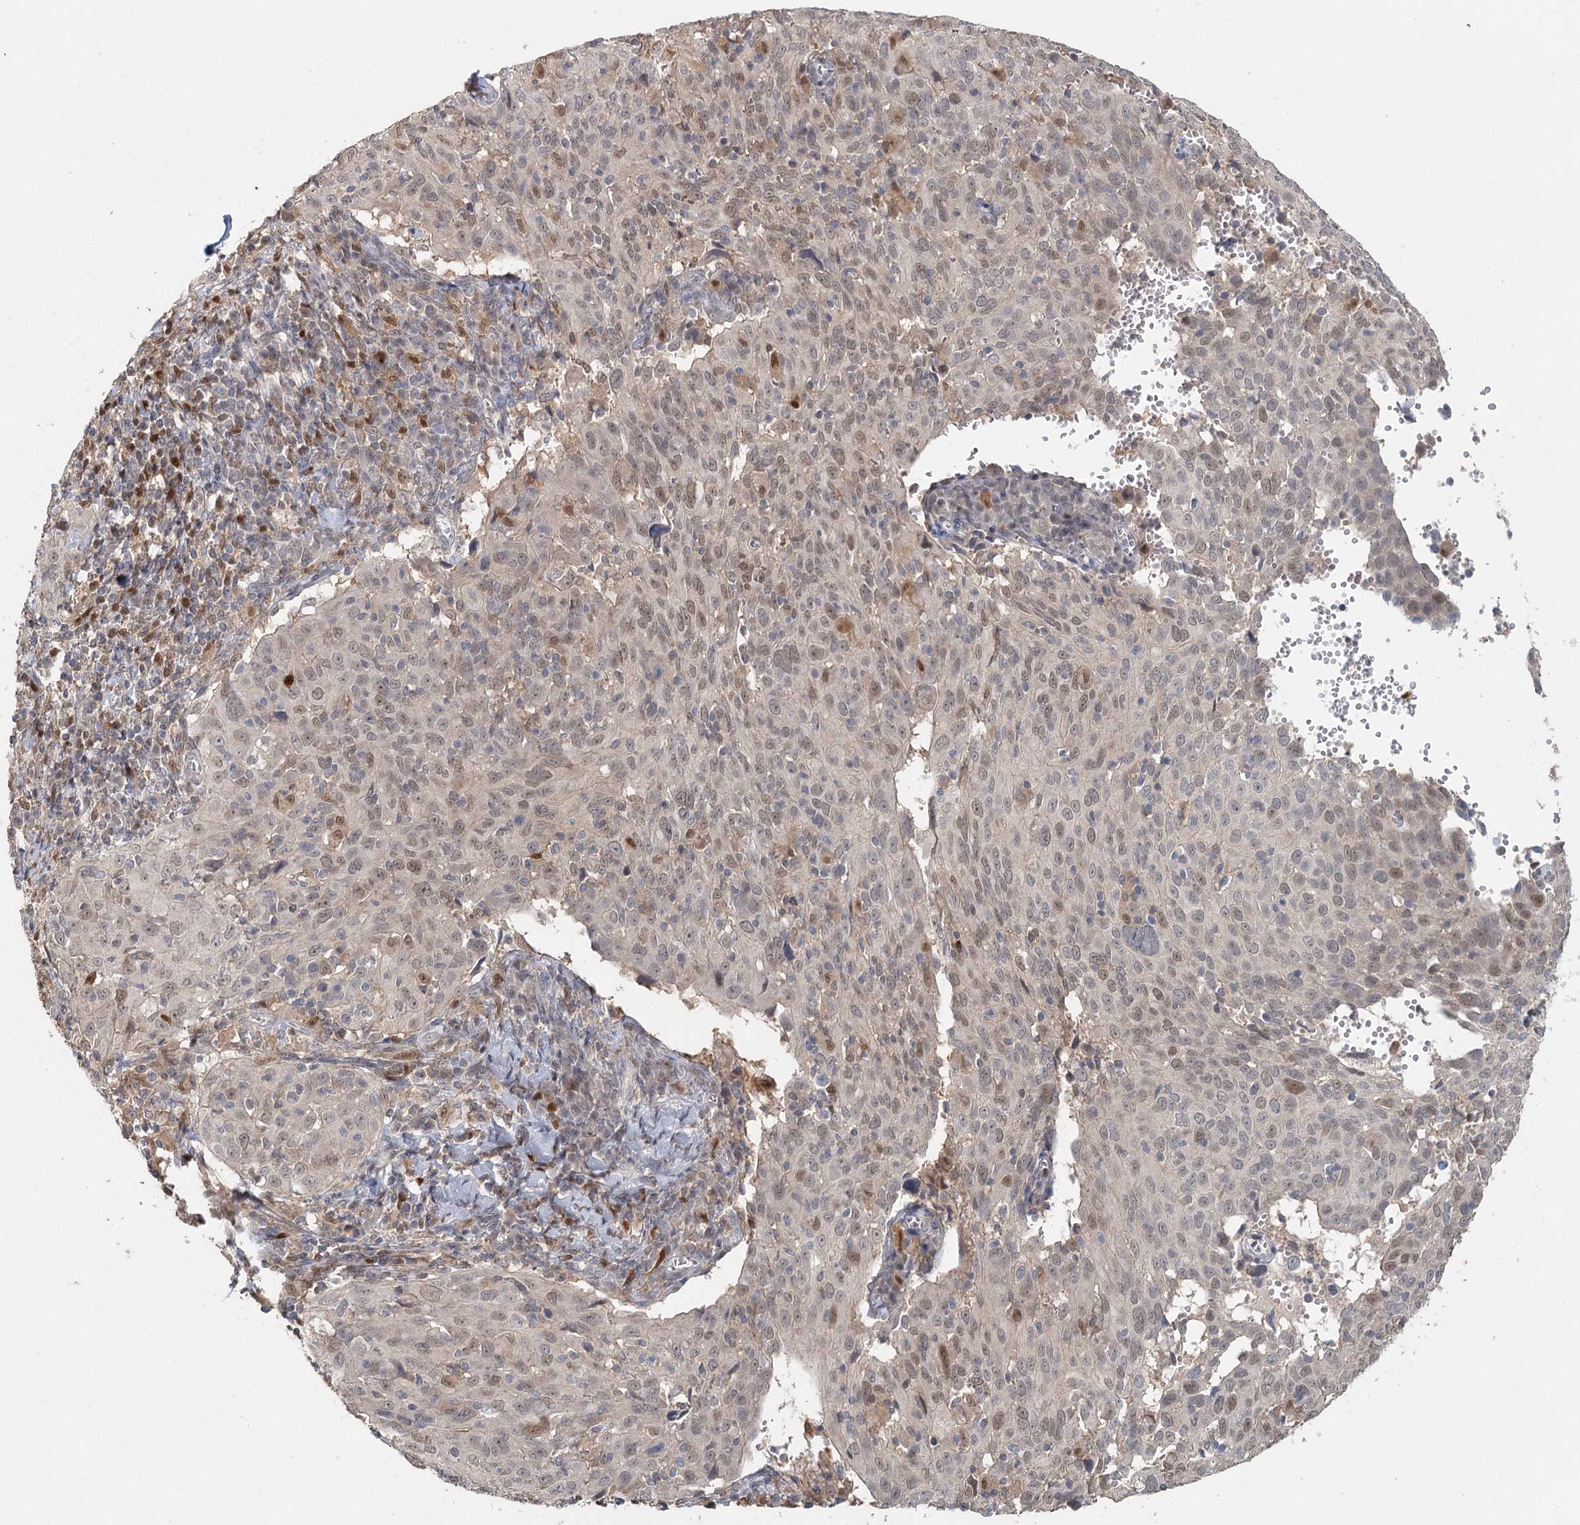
{"staining": {"intensity": "weak", "quantity": "25%-75%", "location": "nuclear"}, "tissue": "cervical cancer", "cell_type": "Tumor cells", "image_type": "cancer", "snomed": [{"axis": "morphology", "description": "Squamous cell carcinoma, NOS"}, {"axis": "topography", "description": "Cervix"}], "caption": "Cervical squamous cell carcinoma stained with DAB IHC demonstrates low levels of weak nuclear staining in about 25%-75% of tumor cells. The staining was performed using DAB (3,3'-diaminobenzidine) to visualize the protein expression in brown, while the nuclei were stained in blue with hematoxylin (Magnification: 20x).", "gene": "ADK", "patient": {"sex": "female", "age": 31}}